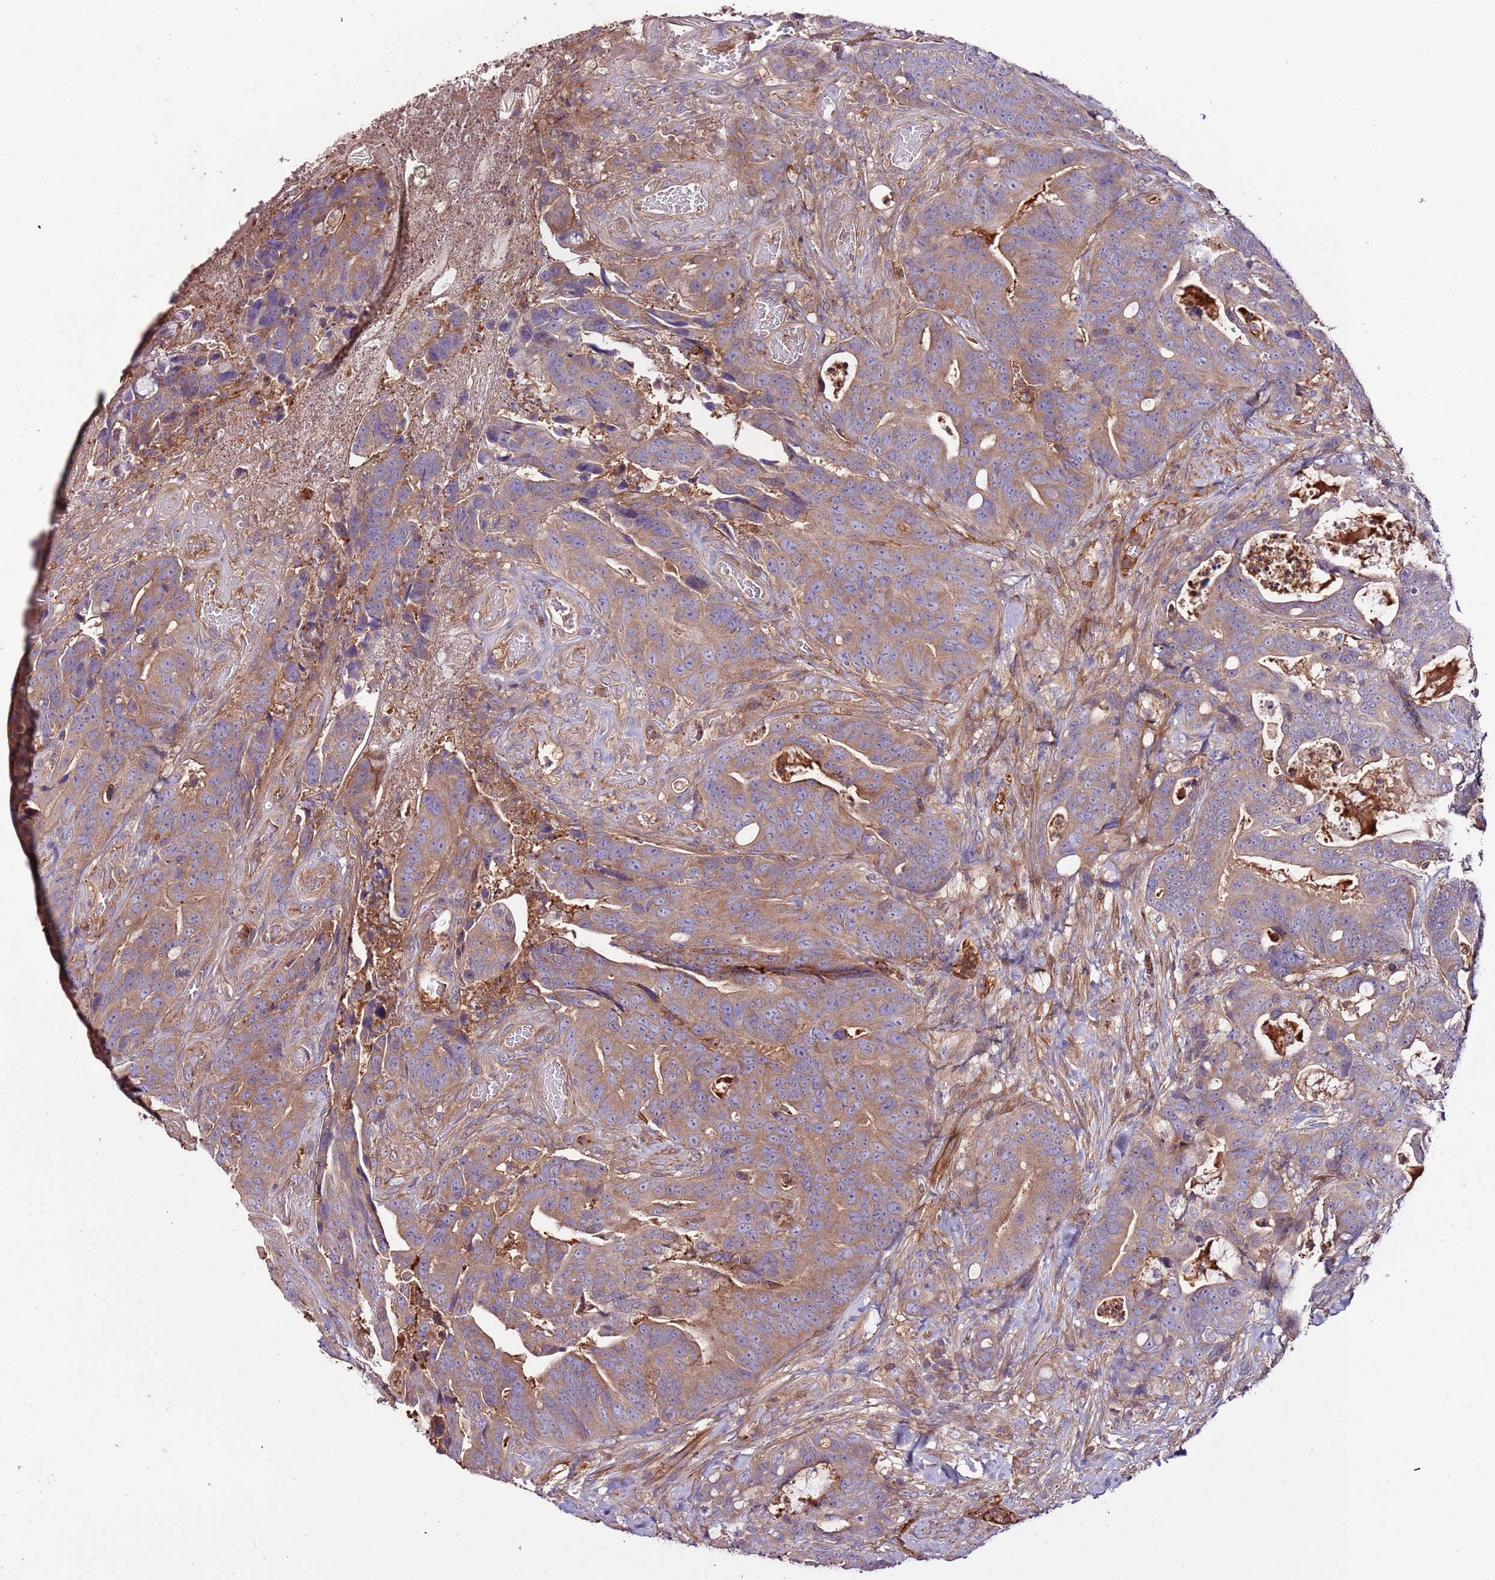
{"staining": {"intensity": "moderate", "quantity": ">75%", "location": "cytoplasmic/membranous"}, "tissue": "colorectal cancer", "cell_type": "Tumor cells", "image_type": "cancer", "snomed": [{"axis": "morphology", "description": "Adenocarcinoma, NOS"}, {"axis": "topography", "description": "Colon"}], "caption": "An immunohistochemistry (IHC) photomicrograph of tumor tissue is shown. Protein staining in brown labels moderate cytoplasmic/membranous positivity in adenocarcinoma (colorectal) within tumor cells.", "gene": "DENR", "patient": {"sex": "female", "age": 82}}